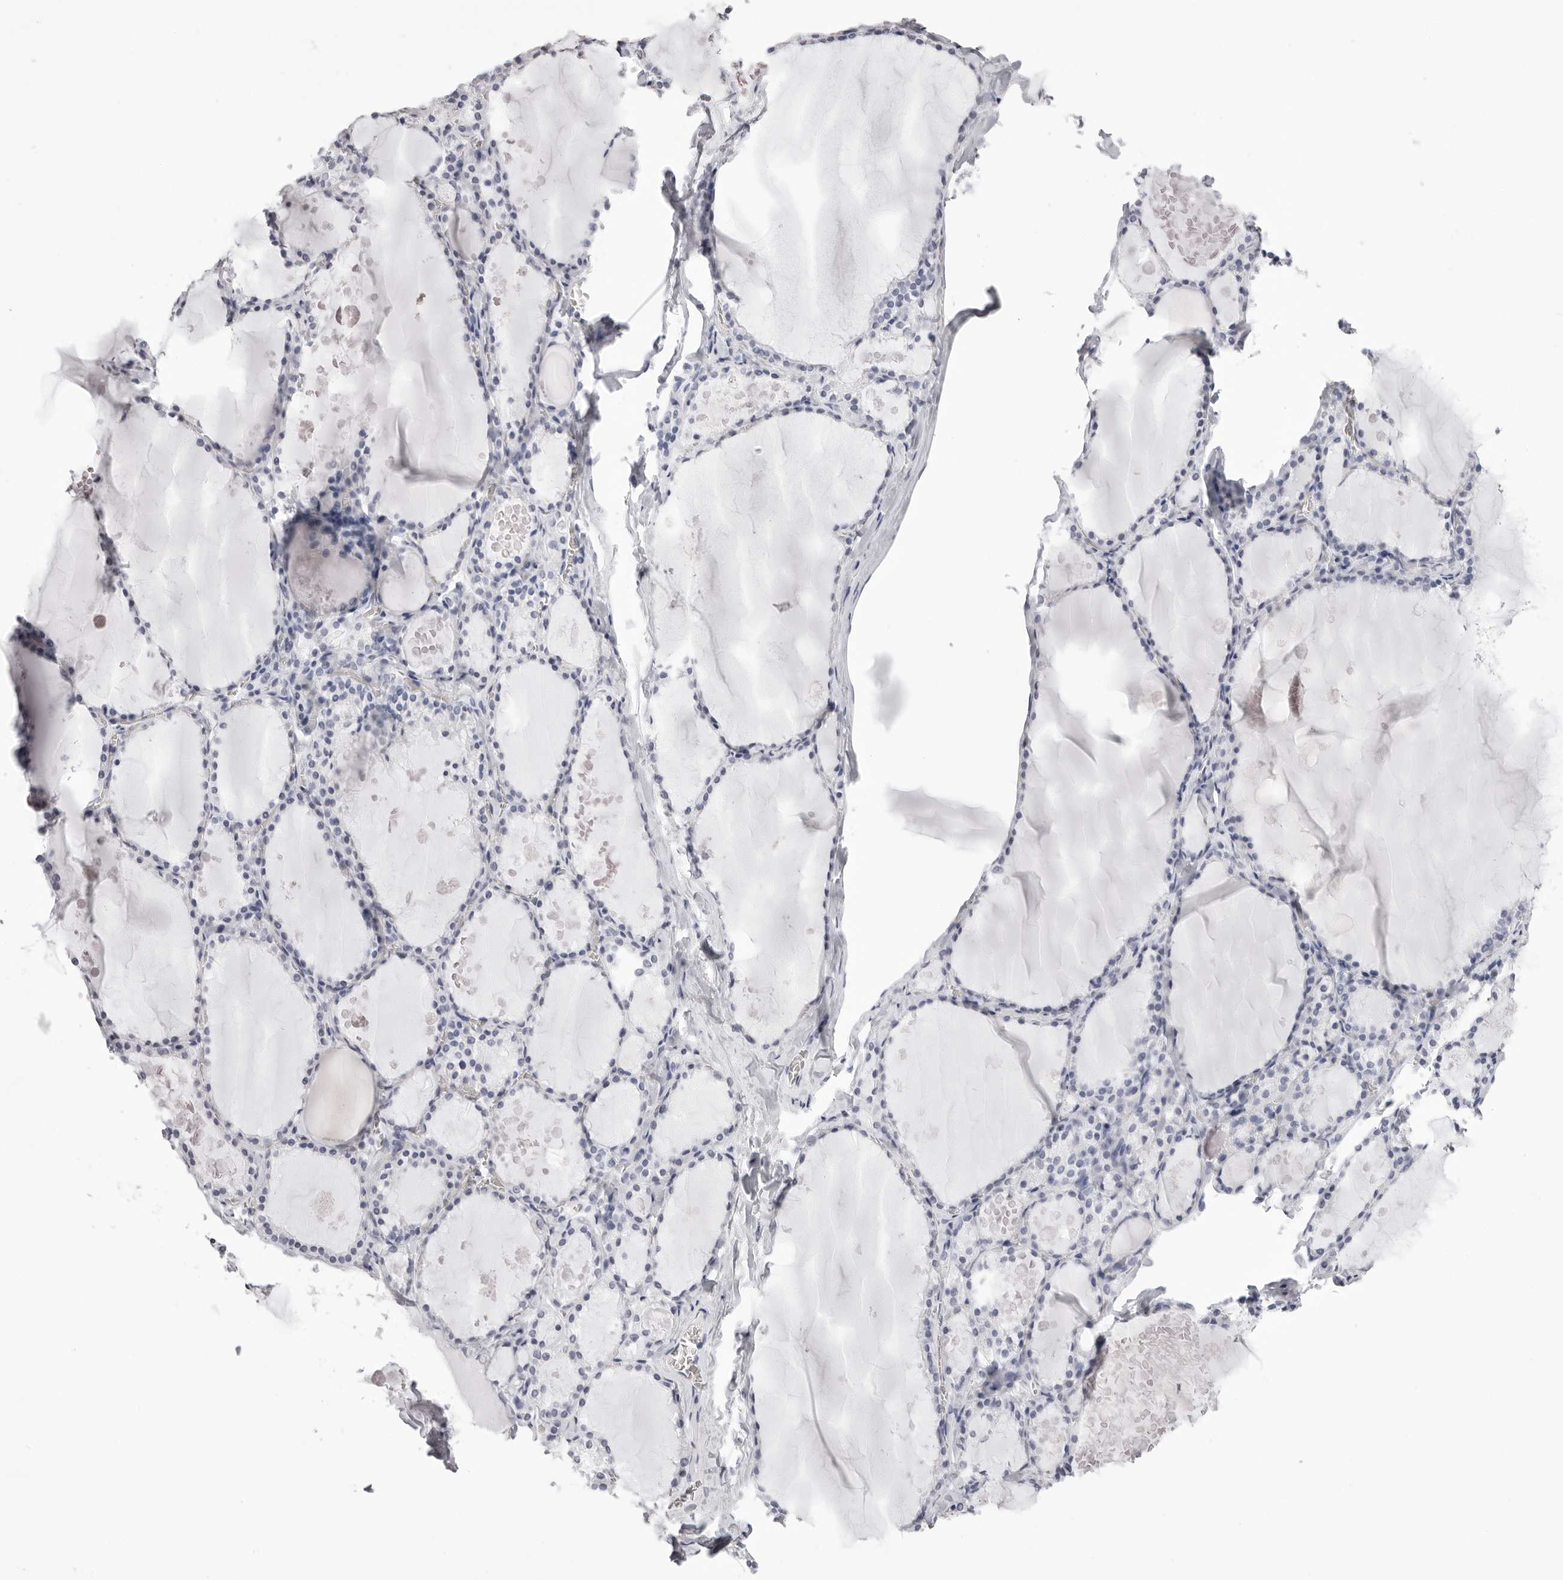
{"staining": {"intensity": "negative", "quantity": "none", "location": "none"}, "tissue": "thyroid gland", "cell_type": "Glandular cells", "image_type": "normal", "snomed": [{"axis": "morphology", "description": "Normal tissue, NOS"}, {"axis": "topography", "description": "Thyroid gland"}], "caption": "Immunohistochemistry of benign human thyroid gland displays no expression in glandular cells. Brightfield microscopy of immunohistochemistry (IHC) stained with DAB (brown) and hematoxylin (blue), captured at high magnification.", "gene": "RHO", "patient": {"sex": "male", "age": 56}}